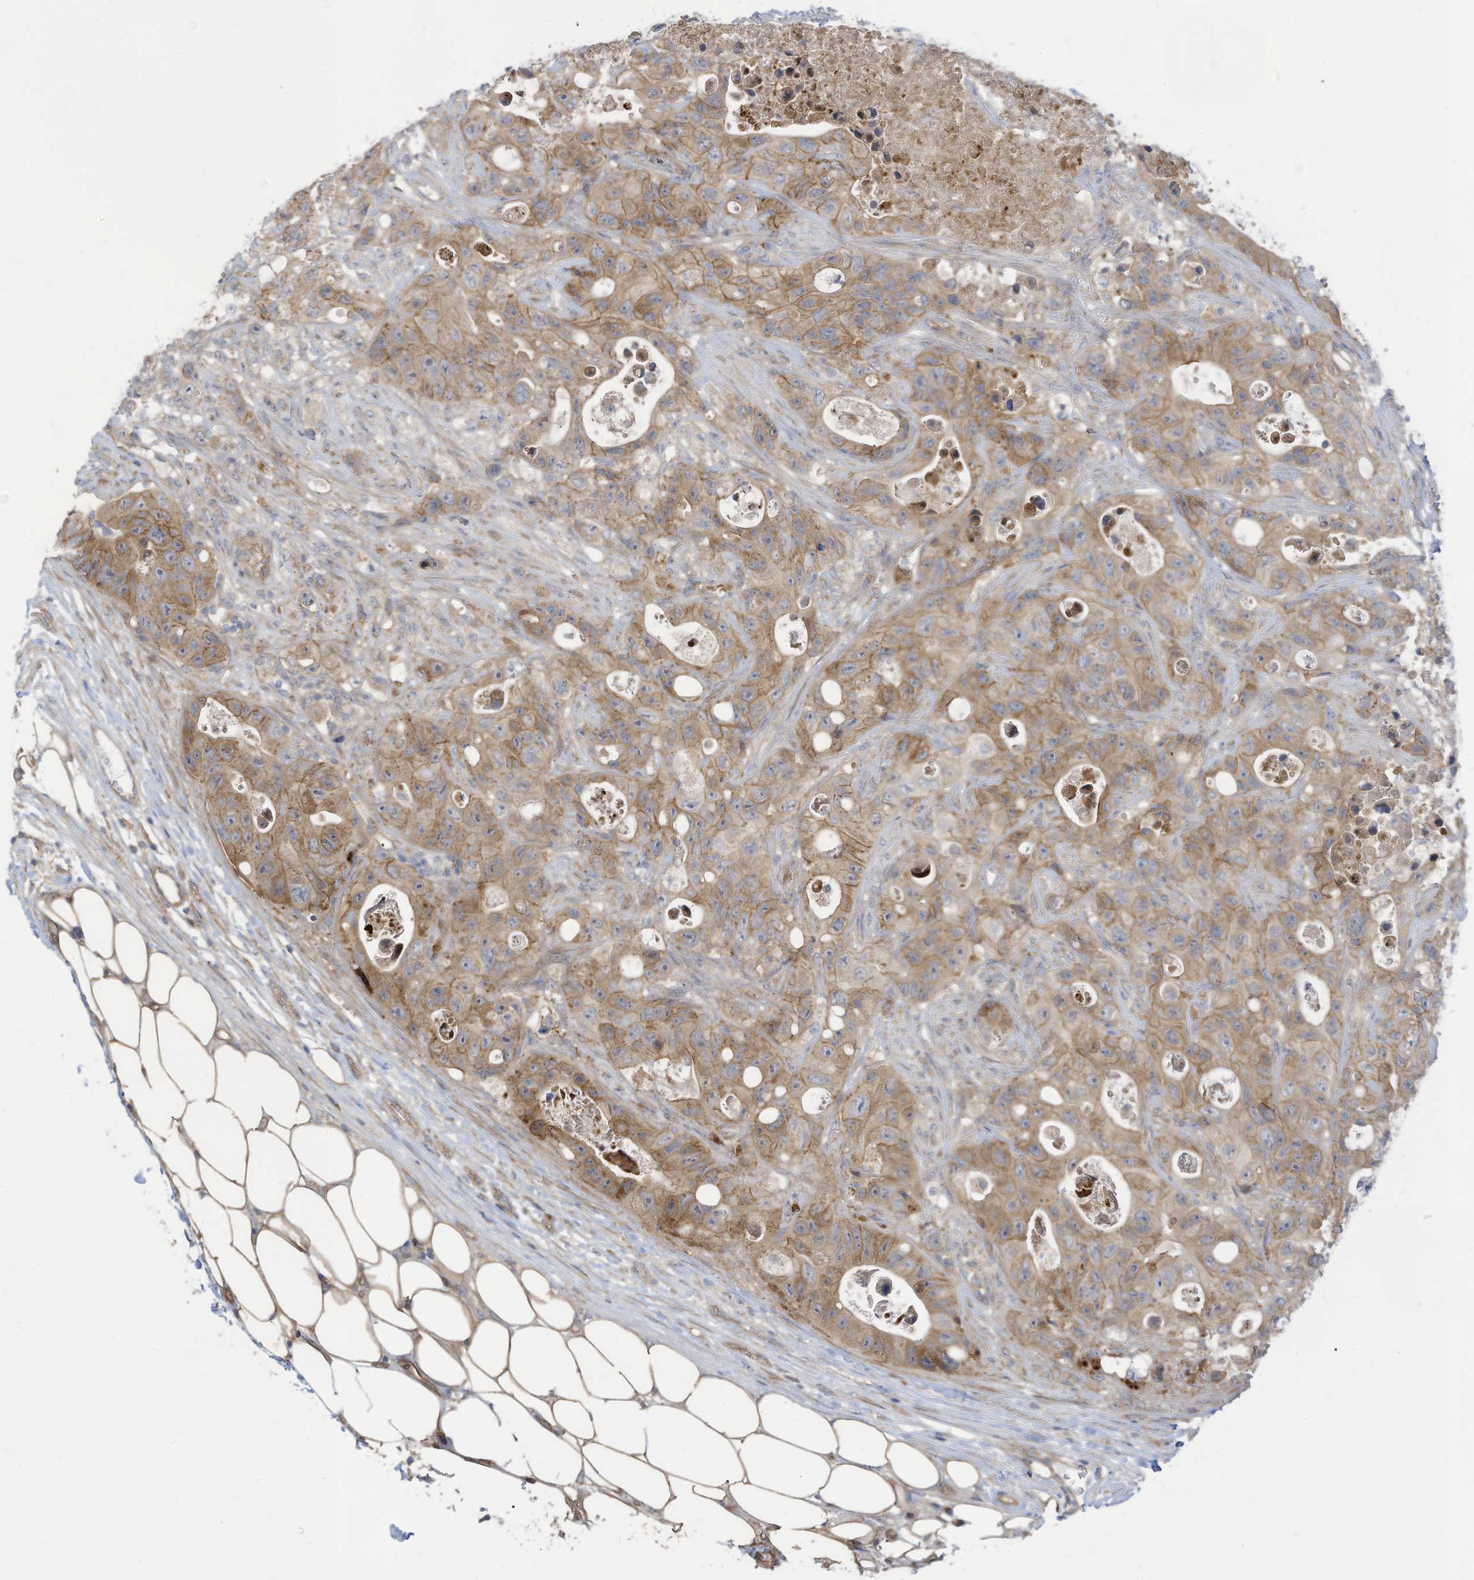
{"staining": {"intensity": "moderate", "quantity": "25%-75%", "location": "cytoplasmic/membranous"}, "tissue": "colorectal cancer", "cell_type": "Tumor cells", "image_type": "cancer", "snomed": [{"axis": "morphology", "description": "Adenocarcinoma, NOS"}, {"axis": "topography", "description": "Colon"}], "caption": "Moderate cytoplasmic/membranous positivity is appreciated in approximately 25%-75% of tumor cells in colorectal cancer (adenocarcinoma). (IHC, brightfield microscopy, high magnification).", "gene": "ADAT2", "patient": {"sex": "female", "age": 46}}